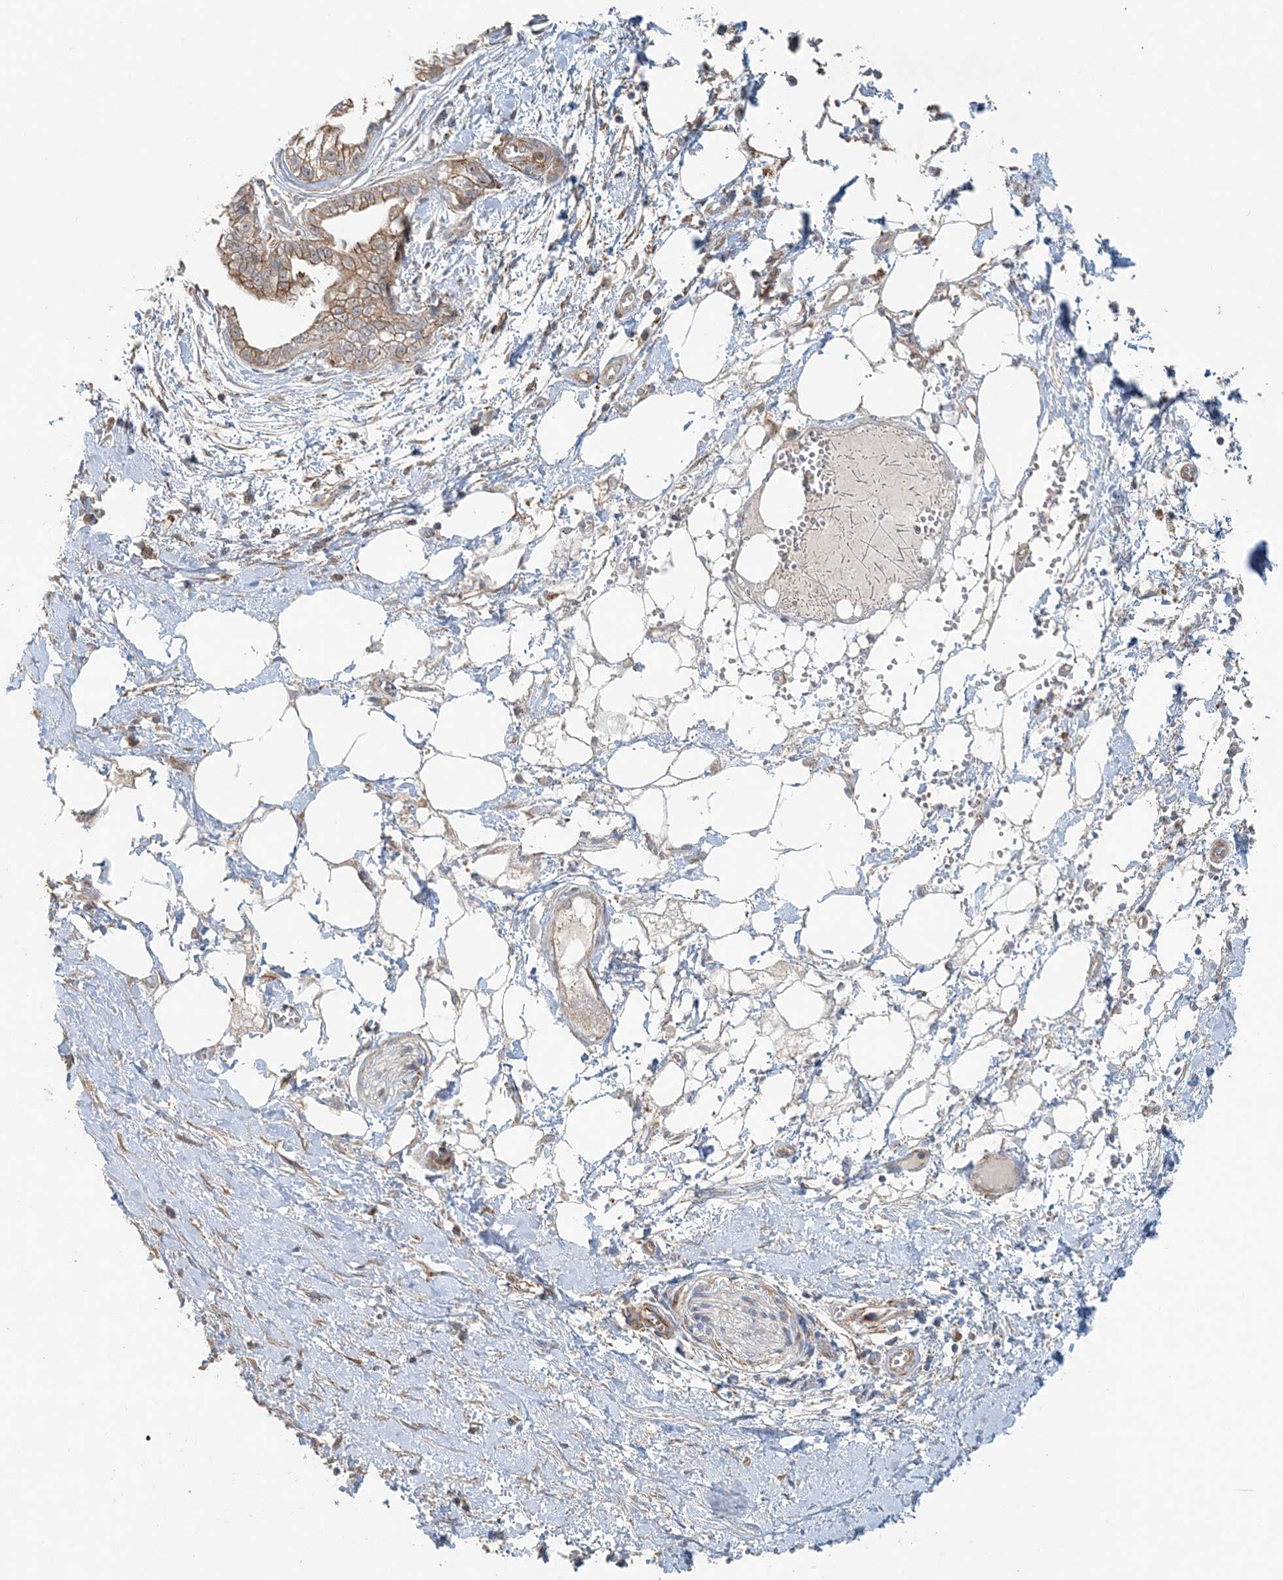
{"staining": {"intensity": "moderate", "quantity": ">75%", "location": "cytoplasmic/membranous"}, "tissue": "pancreatic cancer", "cell_type": "Tumor cells", "image_type": "cancer", "snomed": [{"axis": "morphology", "description": "Adenocarcinoma, NOS"}, {"axis": "topography", "description": "Pancreas"}], "caption": "Pancreatic cancer stained with IHC shows moderate cytoplasmic/membranous positivity in about >75% of tumor cells.", "gene": "MMUT", "patient": {"sex": "male", "age": 68}}